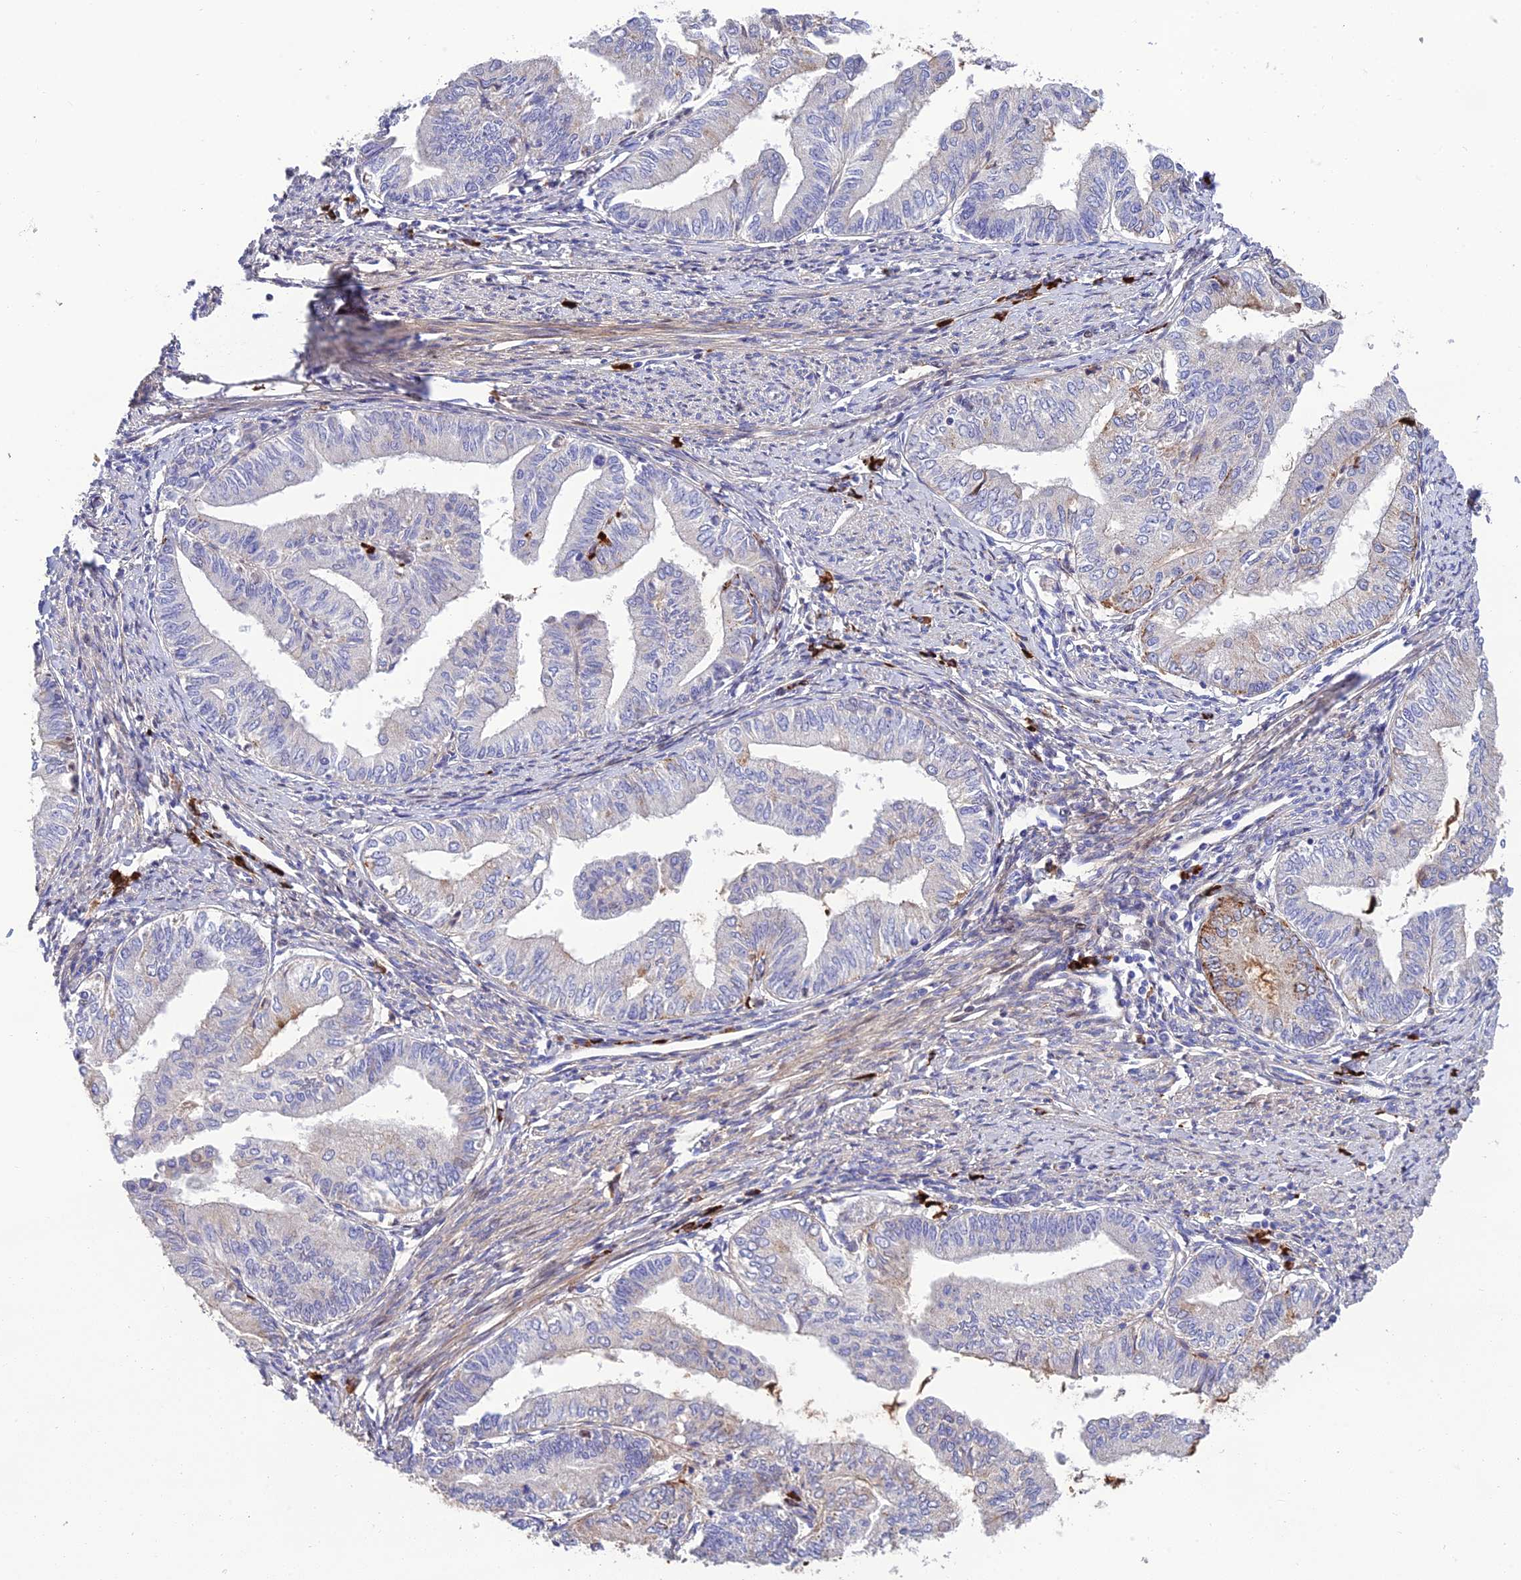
{"staining": {"intensity": "moderate", "quantity": "<25%", "location": "cytoplasmic/membranous"}, "tissue": "endometrial cancer", "cell_type": "Tumor cells", "image_type": "cancer", "snomed": [{"axis": "morphology", "description": "Adenocarcinoma, NOS"}, {"axis": "topography", "description": "Endometrium"}], "caption": "Protein expression by immunohistochemistry reveals moderate cytoplasmic/membranous staining in about <25% of tumor cells in endometrial cancer (adenocarcinoma). The staining was performed using DAB to visualize the protein expression in brown, while the nuclei were stained in blue with hematoxylin (Magnification: 20x).", "gene": "CPSF4L", "patient": {"sex": "female", "age": 66}}